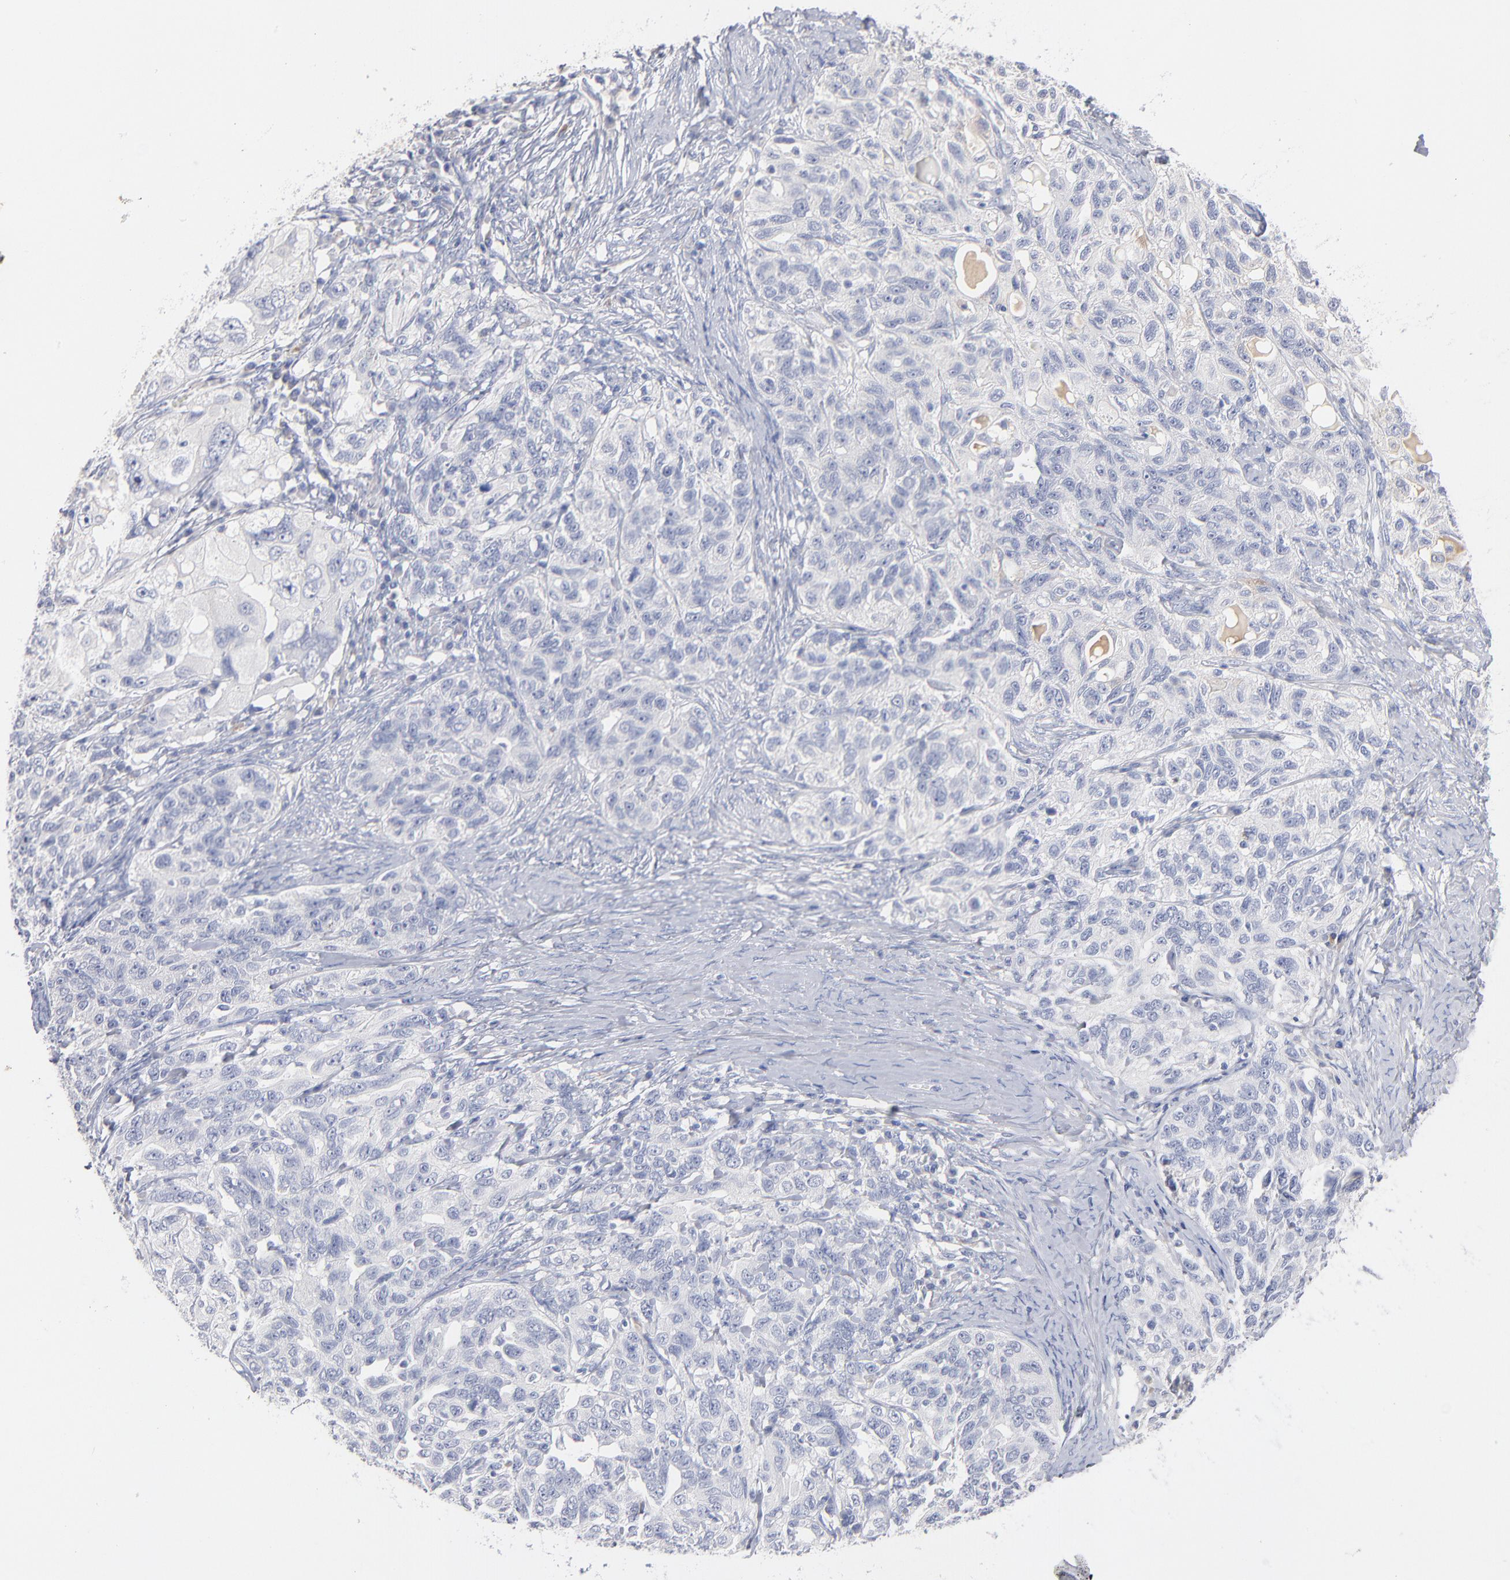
{"staining": {"intensity": "negative", "quantity": "none", "location": "none"}, "tissue": "ovarian cancer", "cell_type": "Tumor cells", "image_type": "cancer", "snomed": [{"axis": "morphology", "description": "Cystadenocarcinoma, serous, NOS"}, {"axis": "topography", "description": "Ovary"}], "caption": "This is an immunohistochemistry (IHC) histopathology image of human ovarian serous cystadenocarcinoma. There is no staining in tumor cells.", "gene": "F12", "patient": {"sex": "female", "age": 82}}